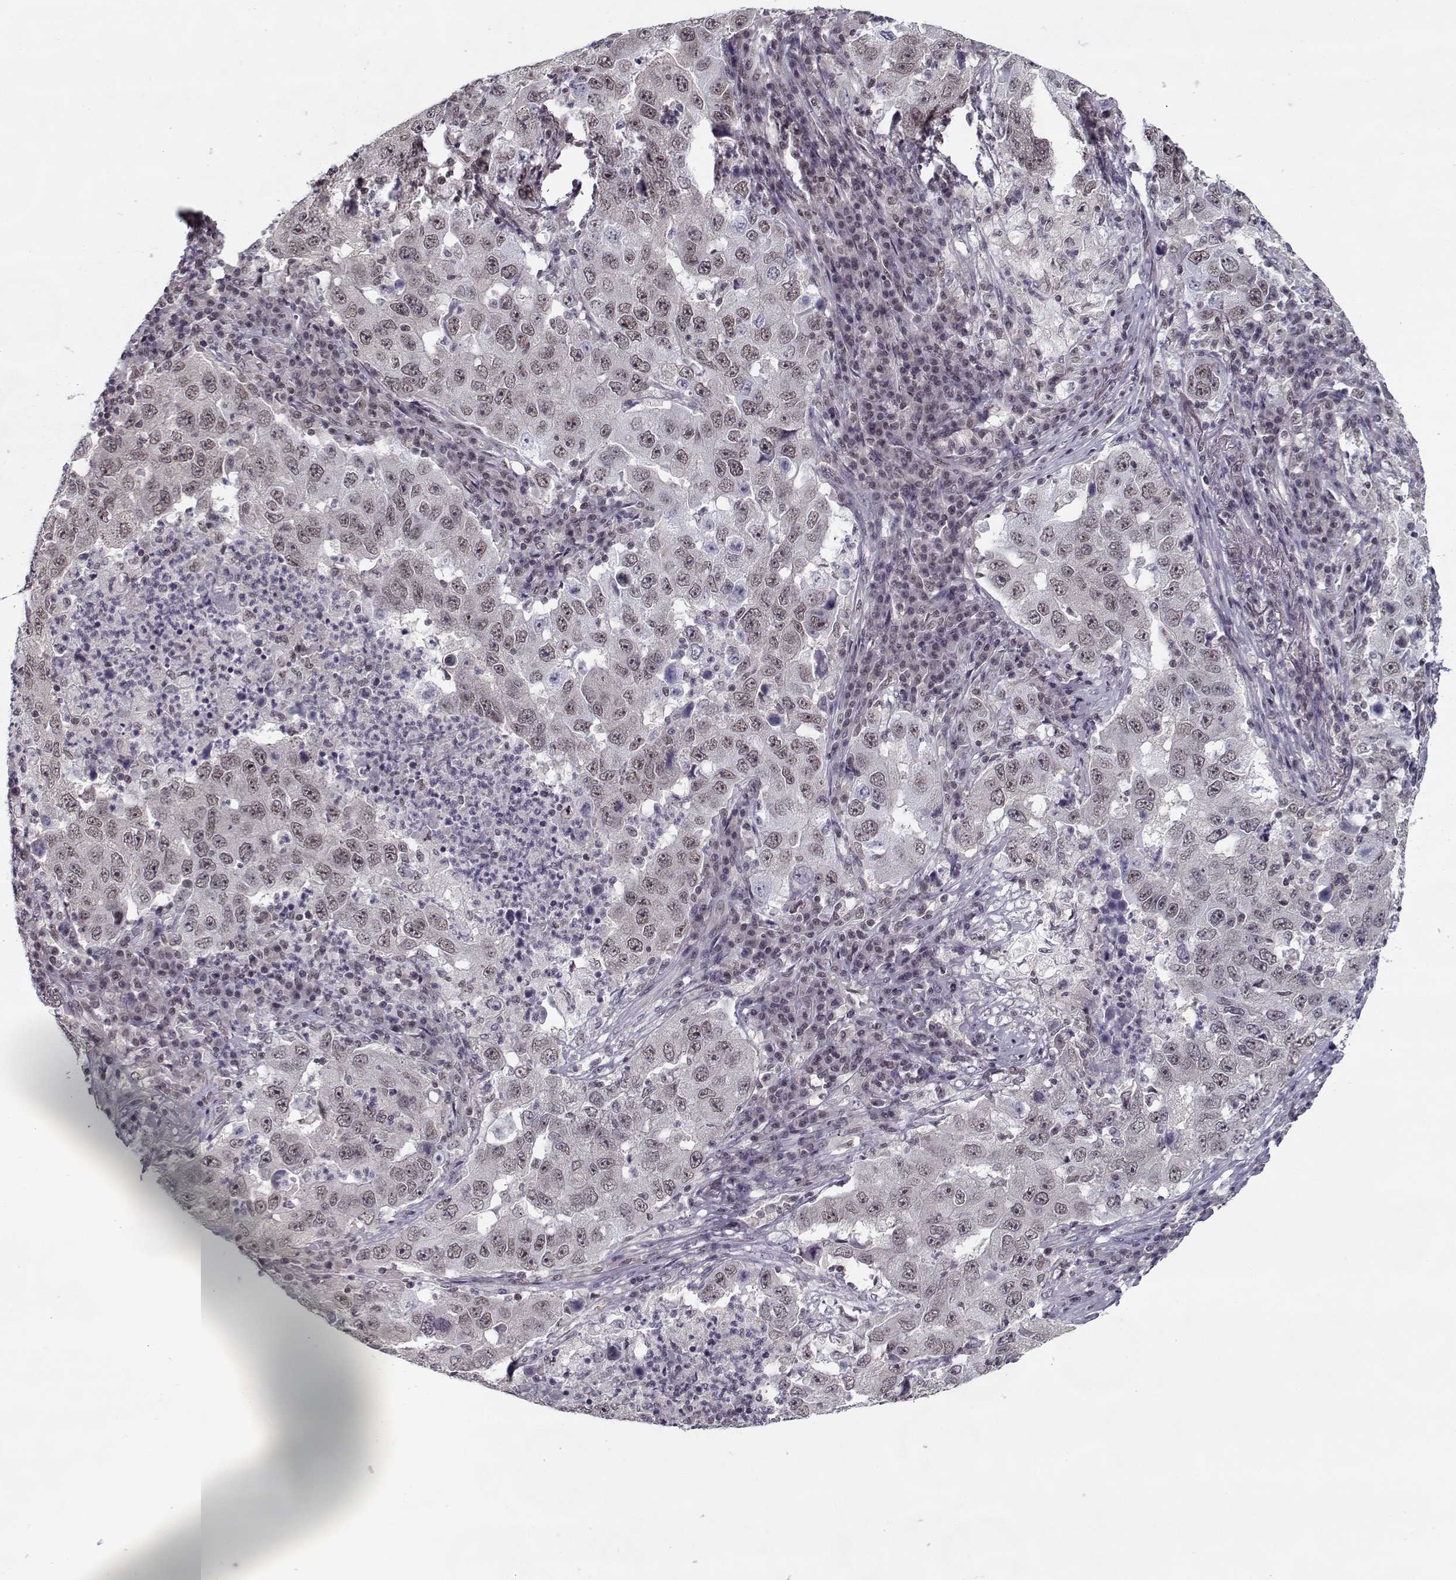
{"staining": {"intensity": "weak", "quantity": "25%-75%", "location": "nuclear"}, "tissue": "lung cancer", "cell_type": "Tumor cells", "image_type": "cancer", "snomed": [{"axis": "morphology", "description": "Adenocarcinoma, NOS"}, {"axis": "topography", "description": "Lung"}], "caption": "A brown stain highlights weak nuclear expression of a protein in human lung adenocarcinoma tumor cells.", "gene": "TESPA1", "patient": {"sex": "male", "age": 73}}